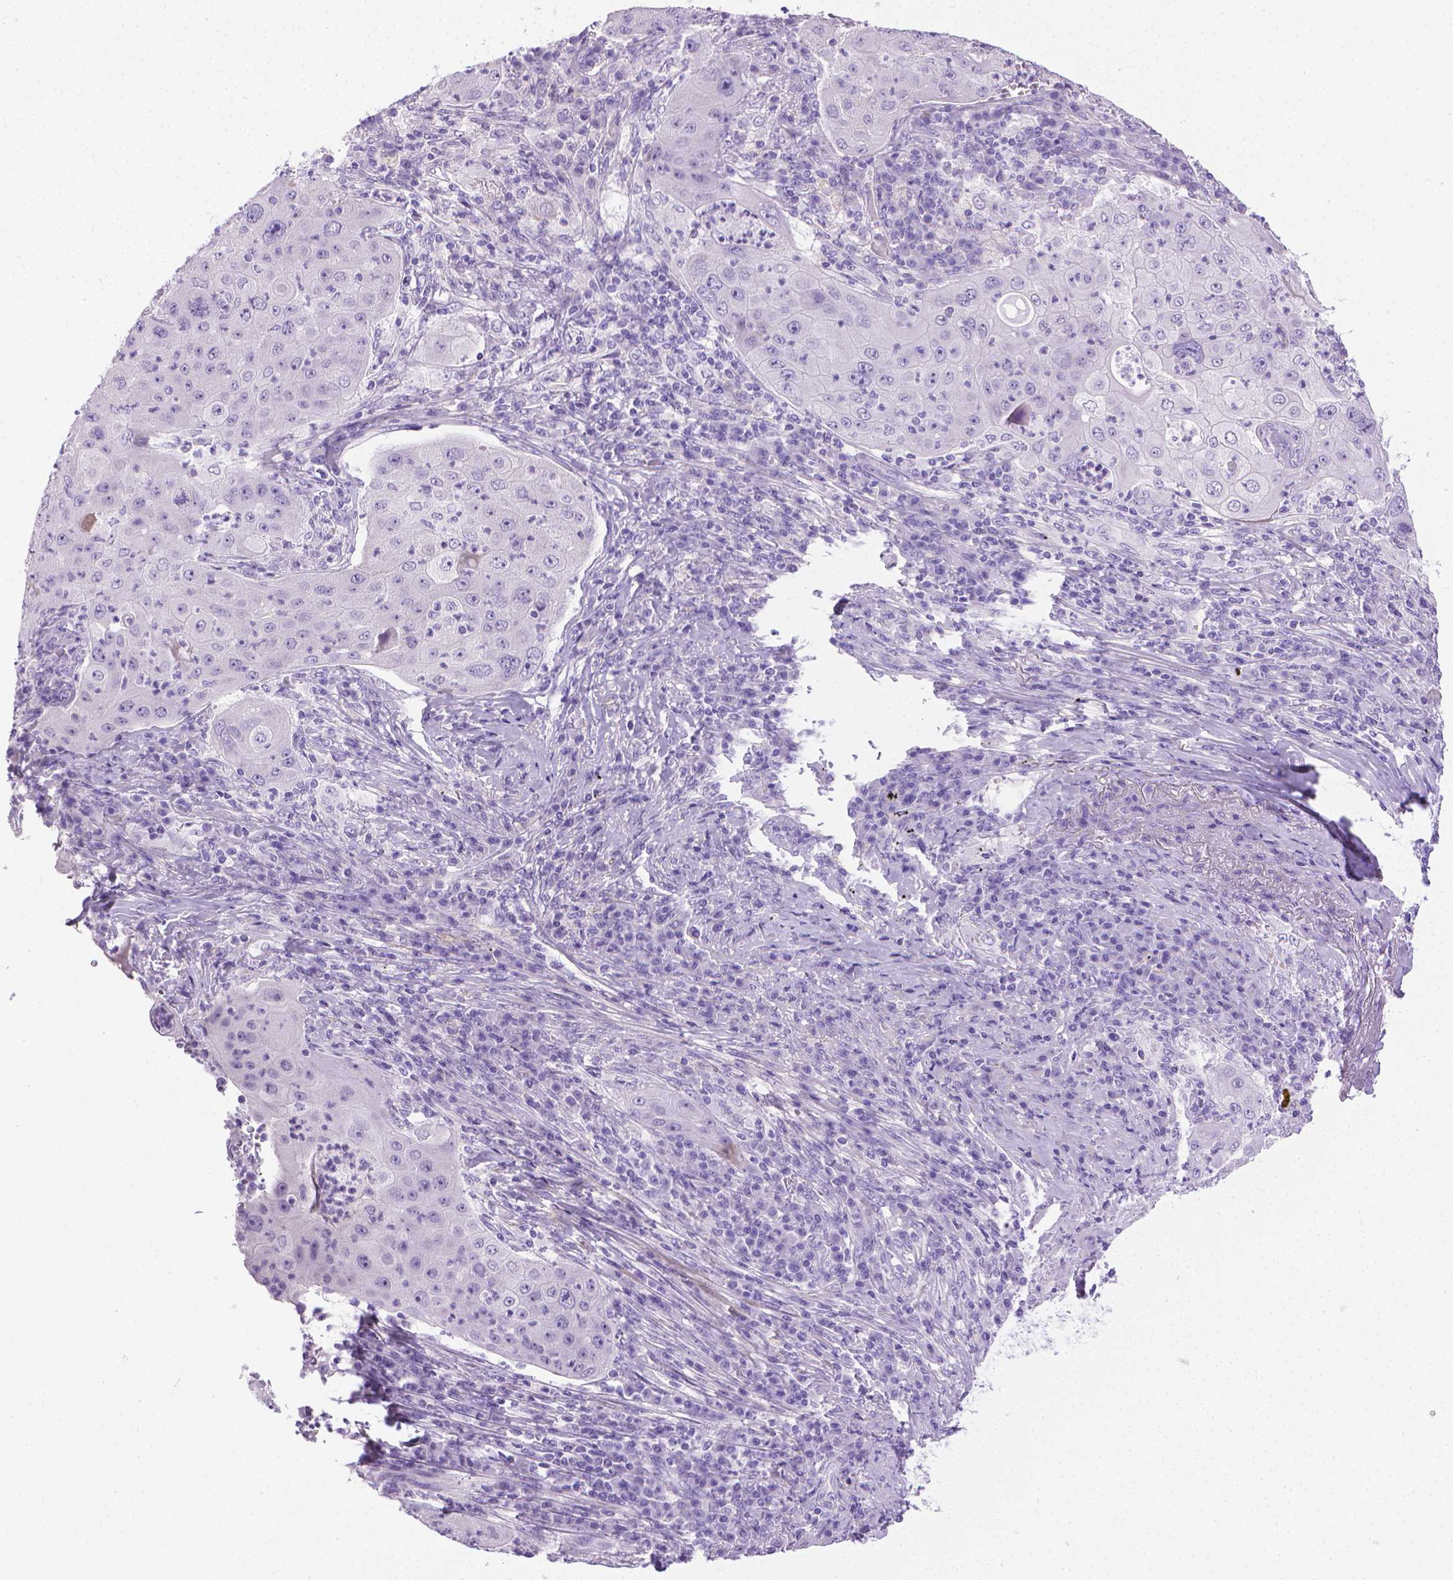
{"staining": {"intensity": "negative", "quantity": "none", "location": "none"}, "tissue": "lung cancer", "cell_type": "Tumor cells", "image_type": "cancer", "snomed": [{"axis": "morphology", "description": "Squamous cell carcinoma, NOS"}, {"axis": "topography", "description": "Lung"}], "caption": "Immunohistochemical staining of lung cancer reveals no significant staining in tumor cells.", "gene": "PNMA2", "patient": {"sex": "female", "age": 59}}